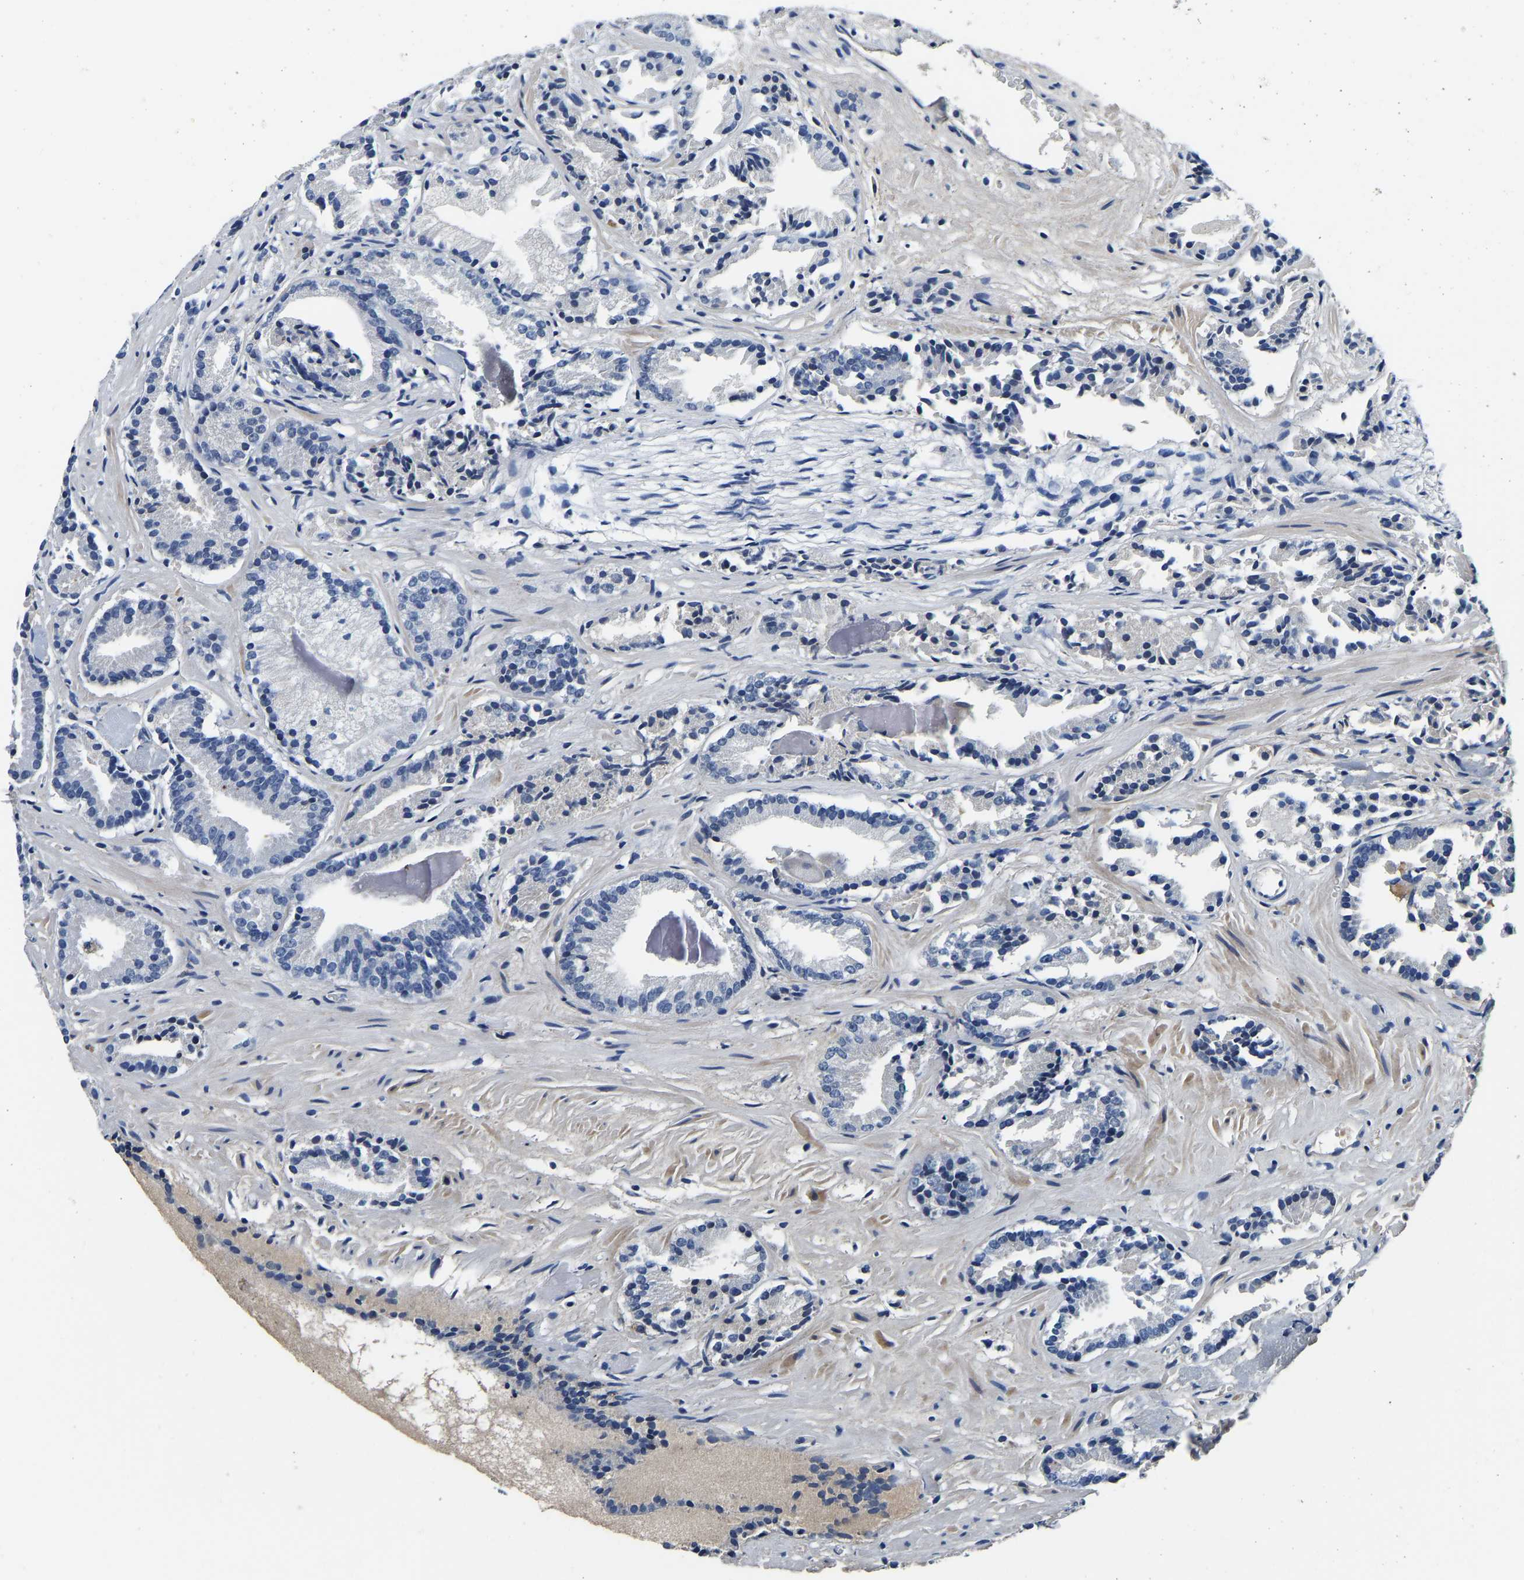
{"staining": {"intensity": "negative", "quantity": "none", "location": "none"}, "tissue": "prostate cancer", "cell_type": "Tumor cells", "image_type": "cancer", "snomed": [{"axis": "morphology", "description": "Adenocarcinoma, Low grade"}, {"axis": "topography", "description": "Prostate"}], "caption": "Immunohistochemical staining of adenocarcinoma (low-grade) (prostate) exhibits no significant expression in tumor cells. The staining is performed using DAB brown chromogen with nuclei counter-stained in using hematoxylin.", "gene": "SH3GLB1", "patient": {"sex": "male", "age": 51}}